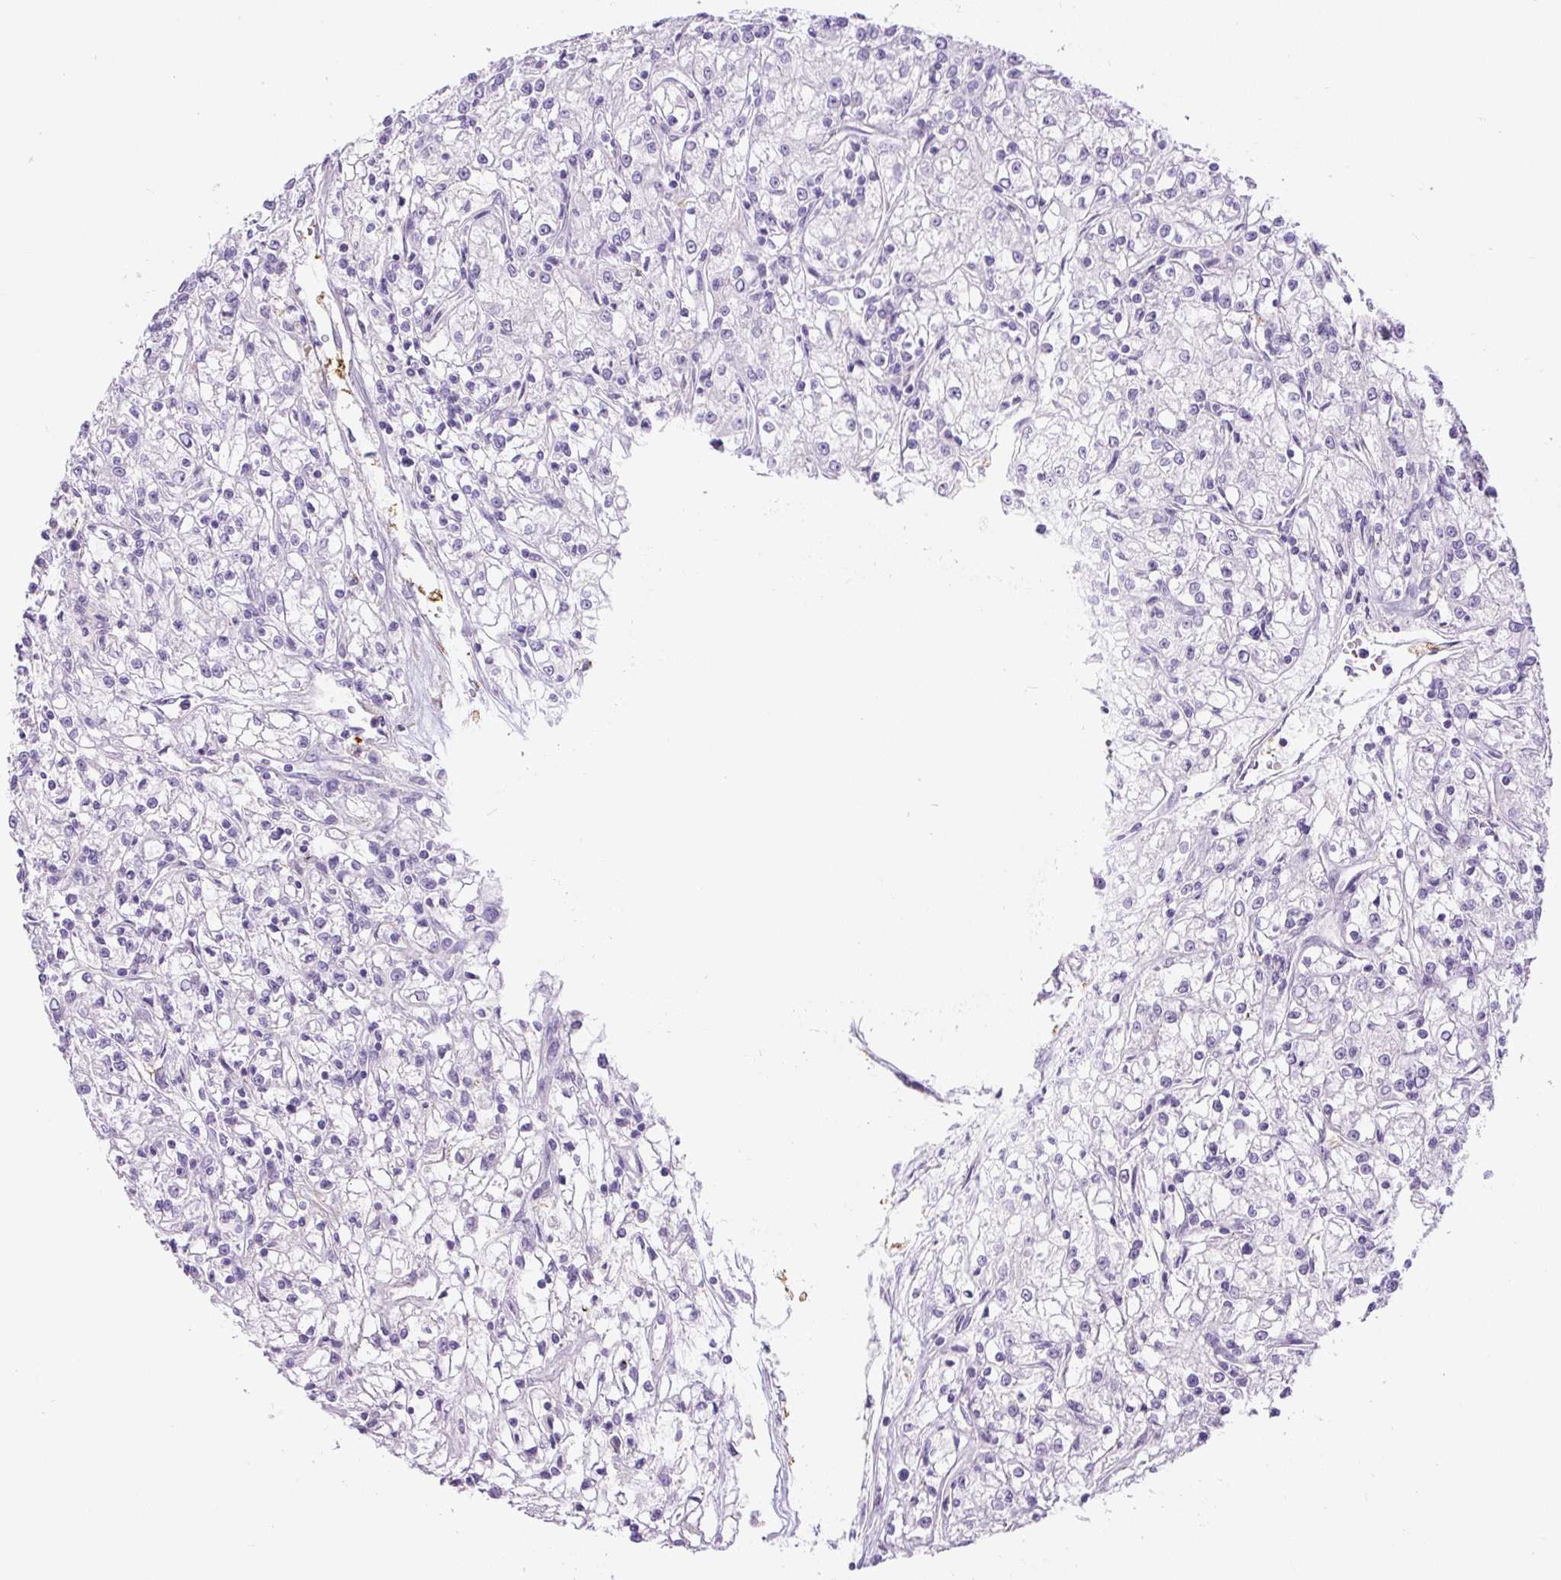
{"staining": {"intensity": "negative", "quantity": "none", "location": "none"}, "tissue": "renal cancer", "cell_type": "Tumor cells", "image_type": "cancer", "snomed": [{"axis": "morphology", "description": "Adenocarcinoma, NOS"}, {"axis": "topography", "description": "Kidney"}], "caption": "Human renal cancer stained for a protein using immunohistochemistry displays no positivity in tumor cells.", "gene": "B3GALT5", "patient": {"sex": "female", "age": 59}}